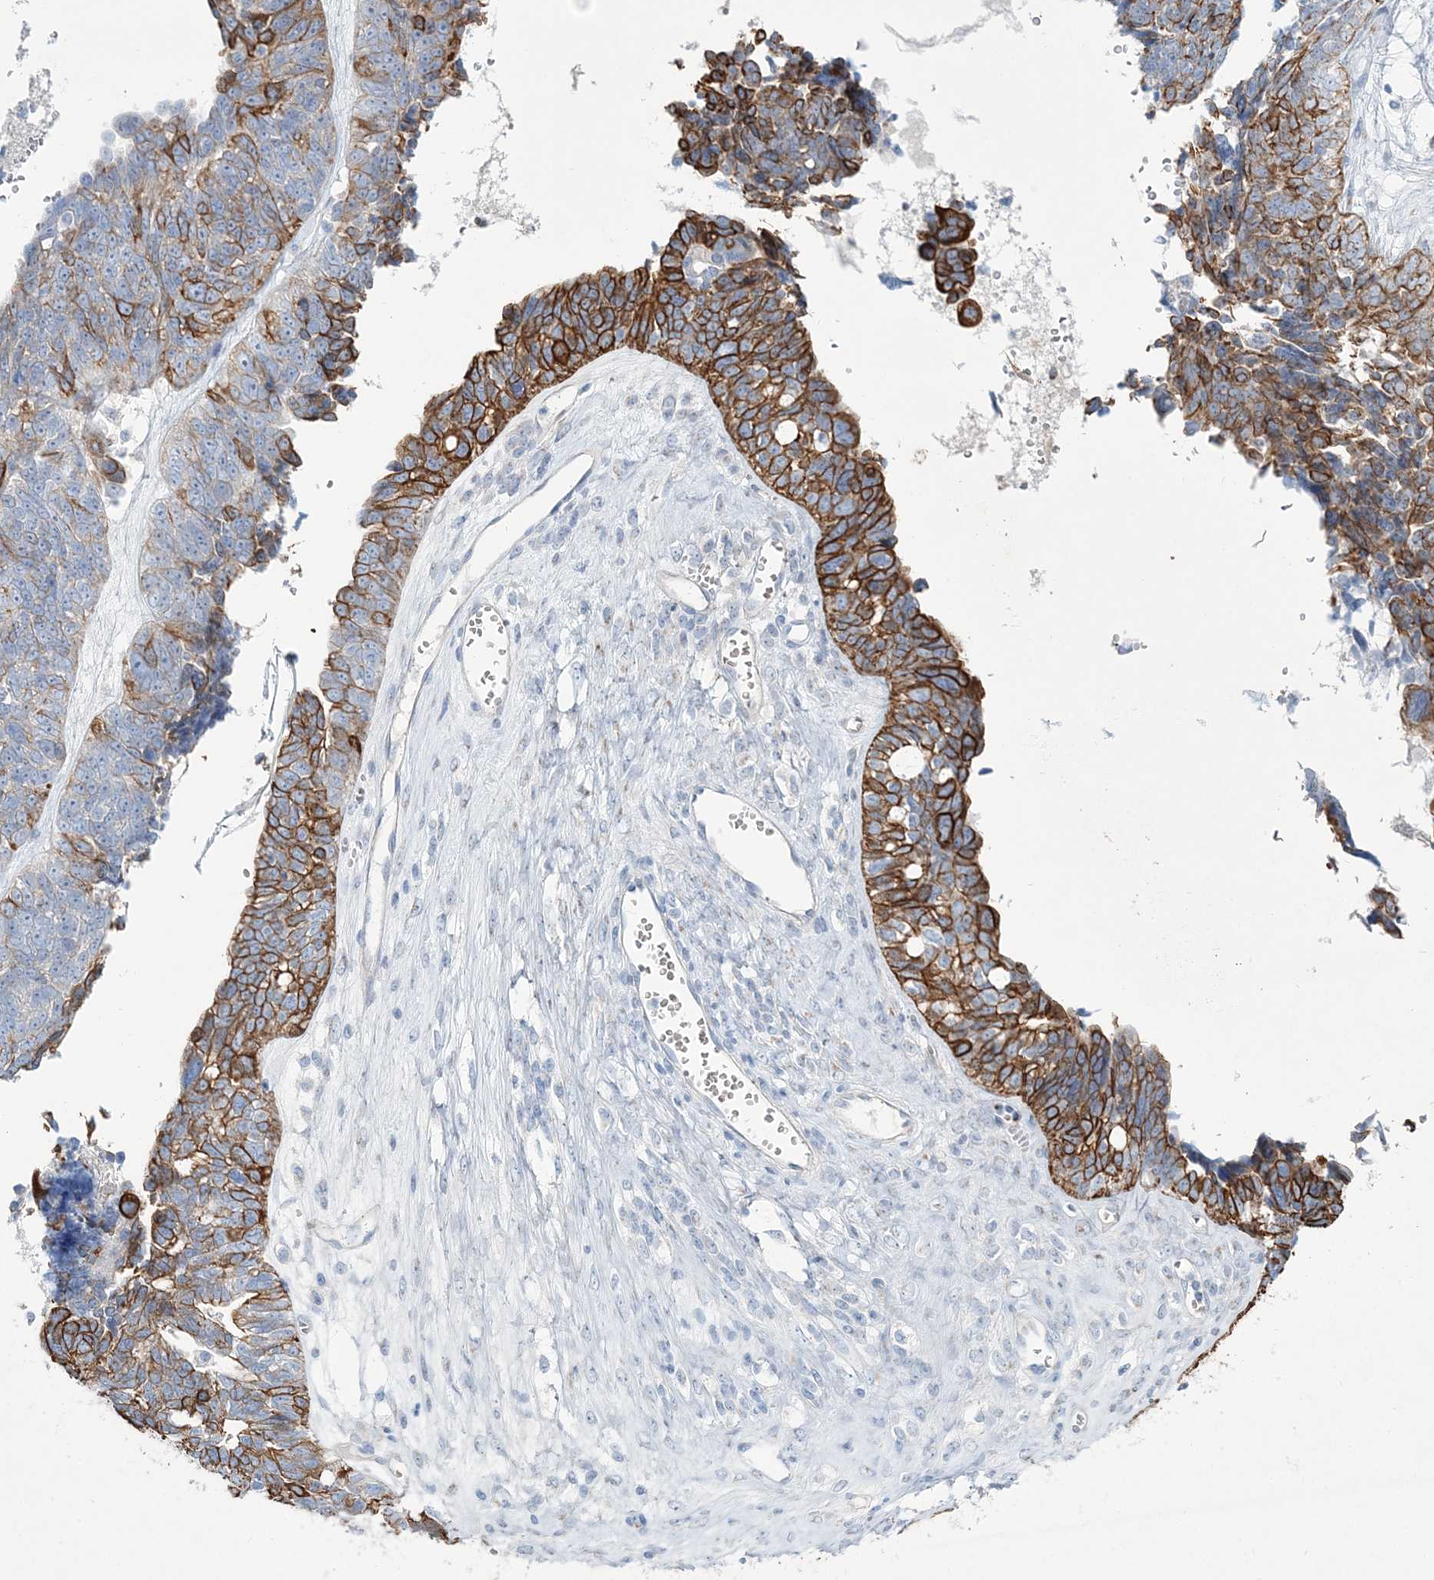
{"staining": {"intensity": "strong", "quantity": "25%-75%", "location": "cytoplasmic/membranous"}, "tissue": "ovarian cancer", "cell_type": "Tumor cells", "image_type": "cancer", "snomed": [{"axis": "morphology", "description": "Cystadenocarcinoma, serous, NOS"}, {"axis": "topography", "description": "Ovary"}], "caption": "Protein positivity by immunohistochemistry (IHC) reveals strong cytoplasmic/membranous staining in approximately 25%-75% of tumor cells in serous cystadenocarcinoma (ovarian).", "gene": "ADGRL1", "patient": {"sex": "female", "age": 79}}